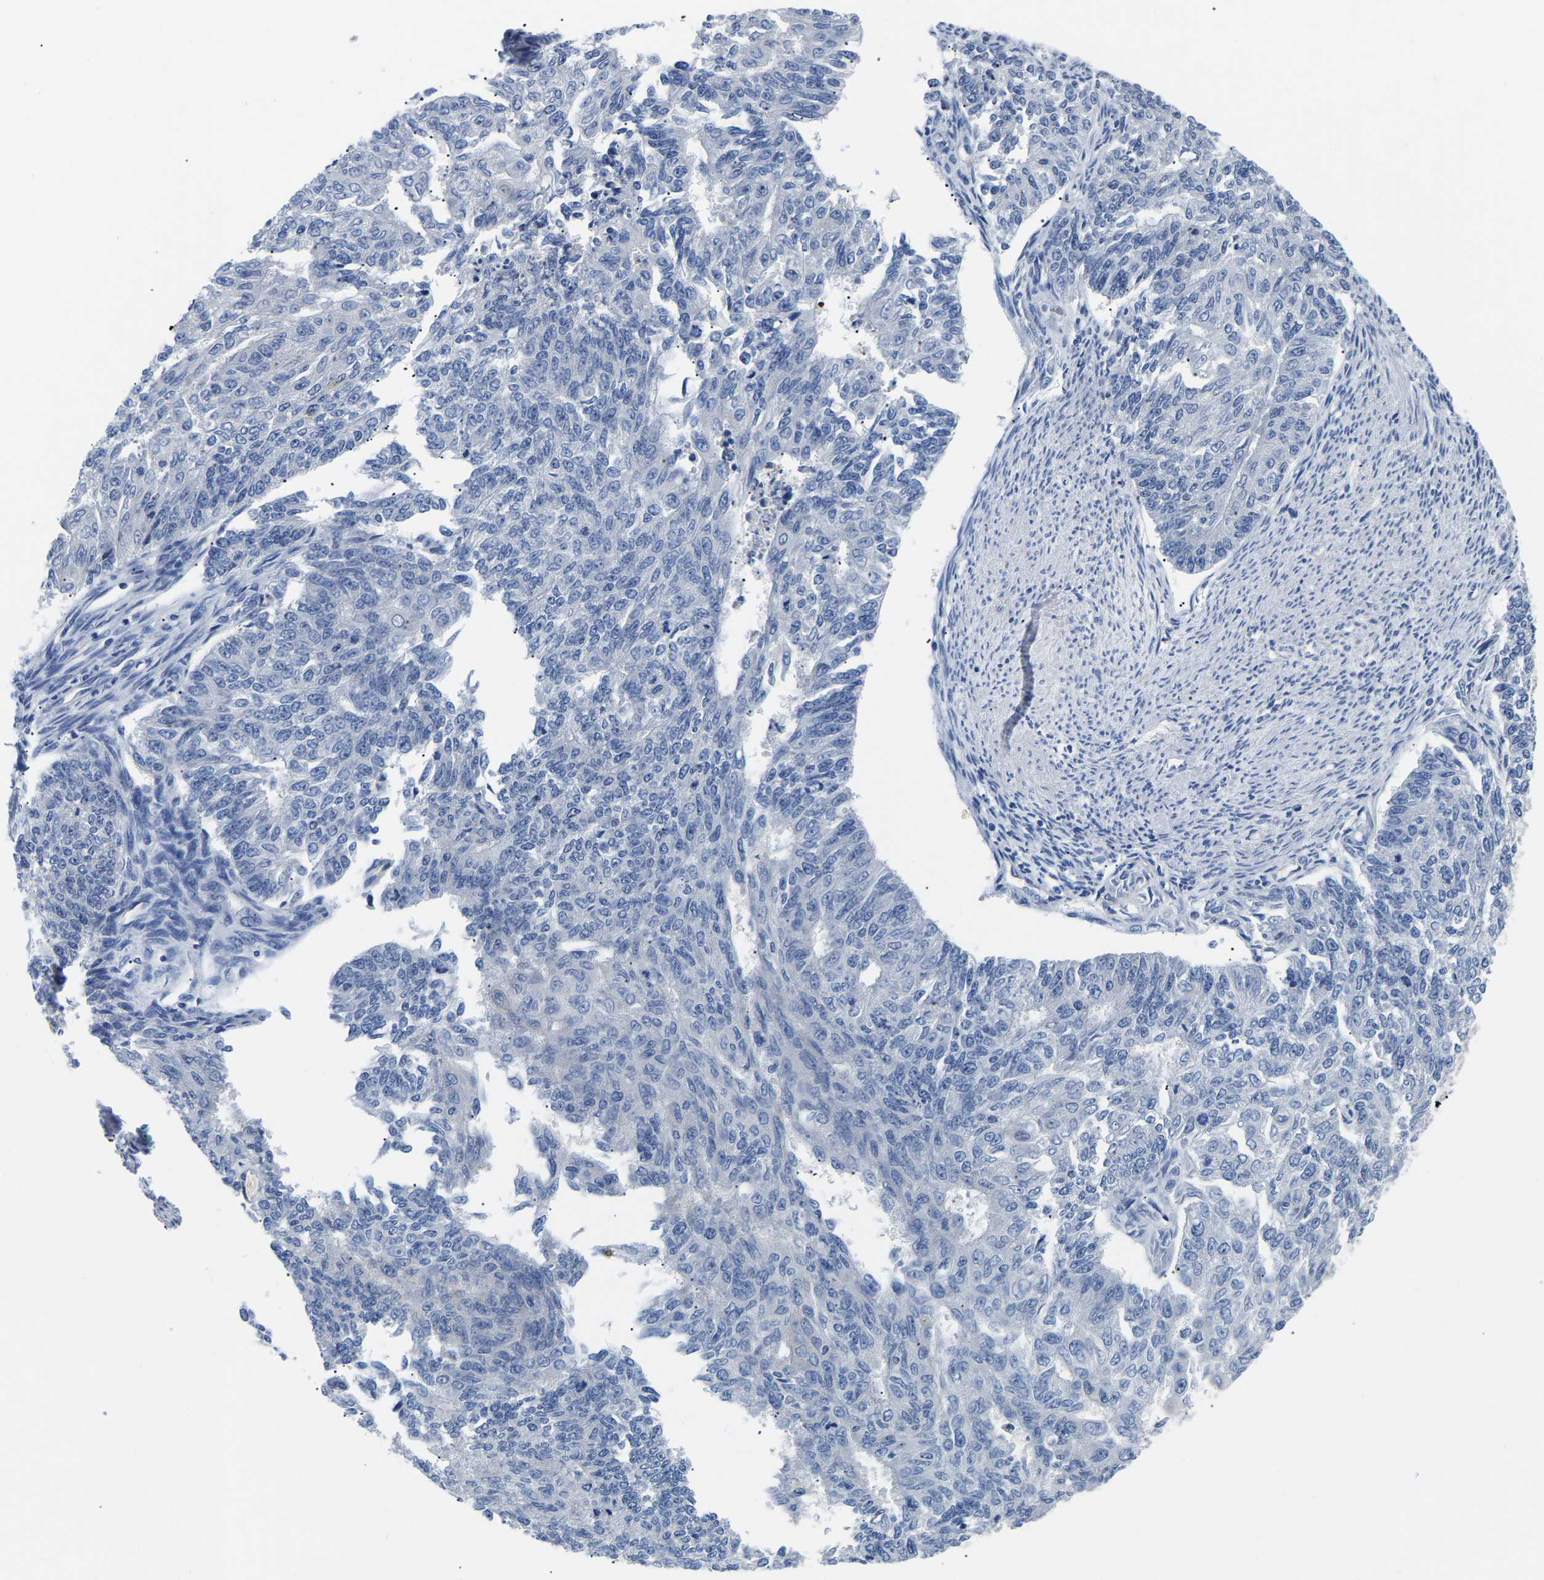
{"staining": {"intensity": "negative", "quantity": "none", "location": "none"}, "tissue": "endometrial cancer", "cell_type": "Tumor cells", "image_type": "cancer", "snomed": [{"axis": "morphology", "description": "Adenocarcinoma, NOS"}, {"axis": "topography", "description": "Endometrium"}], "caption": "A micrograph of human endometrial adenocarcinoma is negative for staining in tumor cells.", "gene": "TOR1B", "patient": {"sex": "female", "age": 32}}